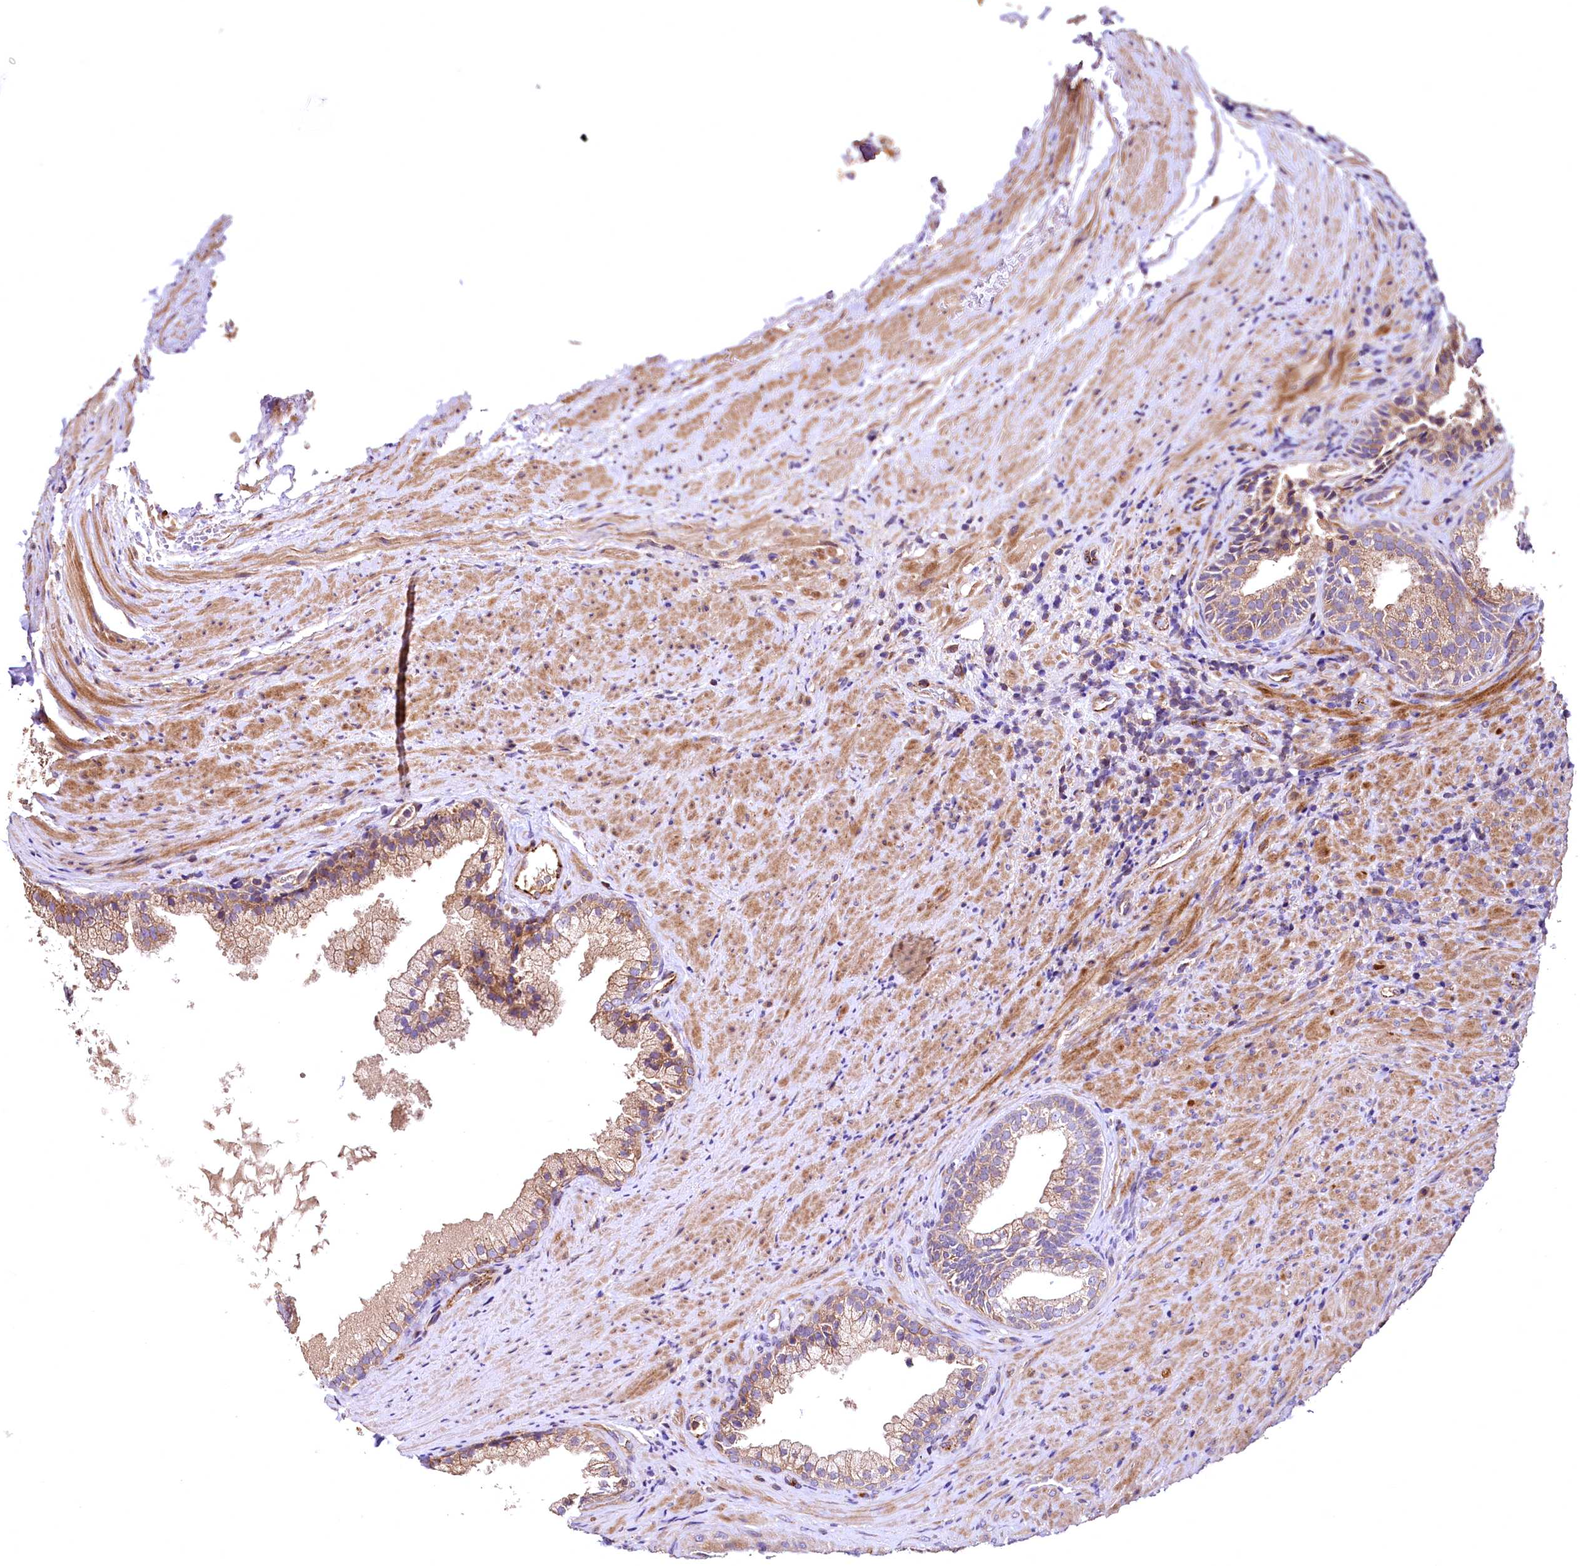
{"staining": {"intensity": "moderate", "quantity": ">75%", "location": "cytoplasmic/membranous"}, "tissue": "prostate", "cell_type": "Glandular cells", "image_type": "normal", "snomed": [{"axis": "morphology", "description": "Normal tissue, NOS"}, {"axis": "topography", "description": "Prostate"}], "caption": "Protein expression analysis of unremarkable human prostate reveals moderate cytoplasmic/membranous positivity in approximately >75% of glandular cells. The protein of interest is stained brown, and the nuclei are stained in blue (DAB IHC with brightfield microscopy, high magnification).", "gene": "RASSF1", "patient": {"sex": "male", "age": 76}}